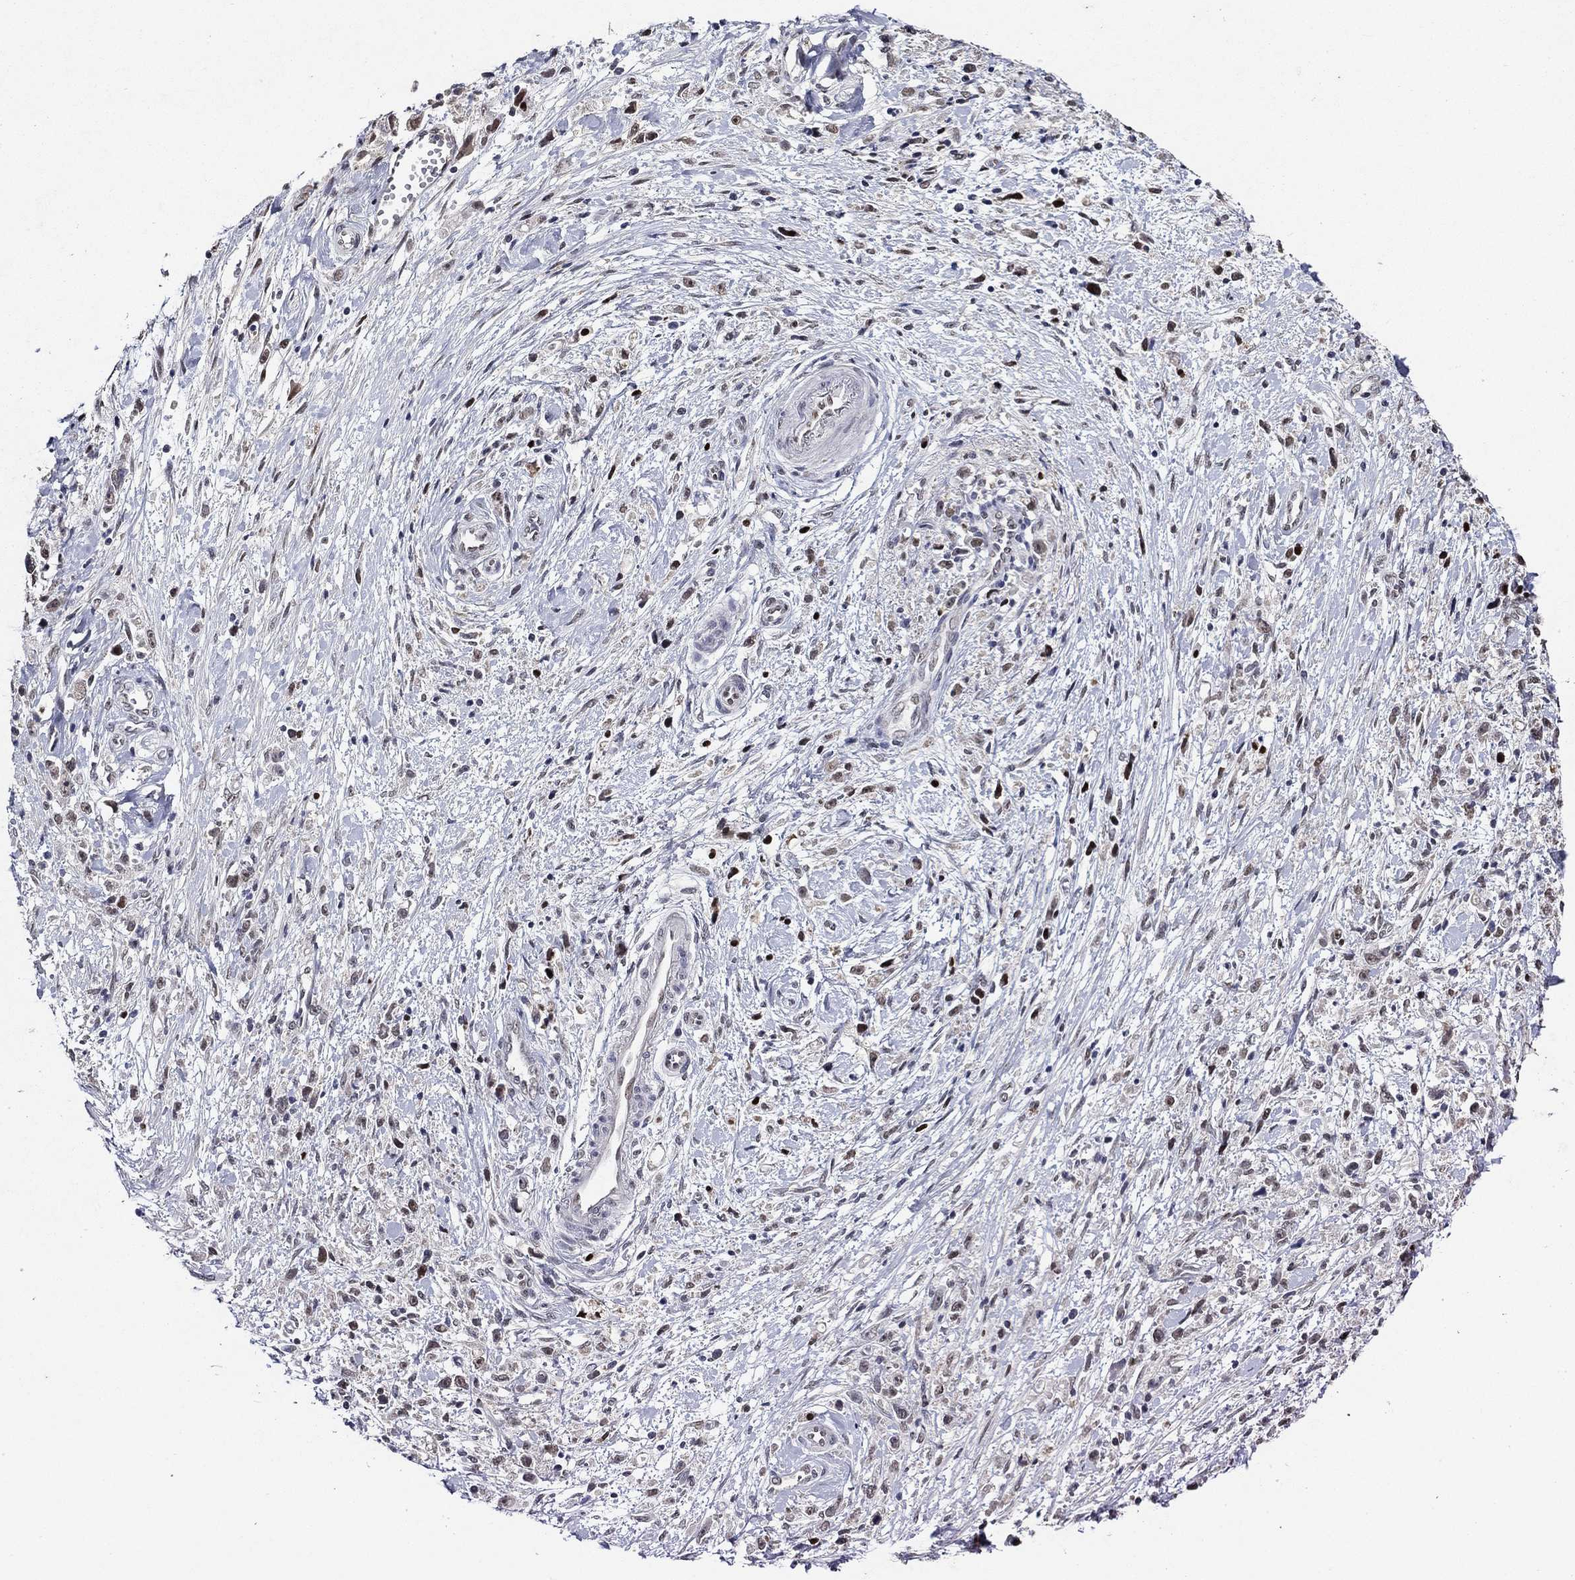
{"staining": {"intensity": "negative", "quantity": "none", "location": "none"}, "tissue": "stomach cancer", "cell_type": "Tumor cells", "image_type": "cancer", "snomed": [{"axis": "morphology", "description": "Adenocarcinoma, NOS"}, {"axis": "topography", "description": "Stomach"}], "caption": "Immunohistochemistry micrograph of adenocarcinoma (stomach) stained for a protein (brown), which shows no positivity in tumor cells.", "gene": "GATA2", "patient": {"sex": "female", "age": 59}}